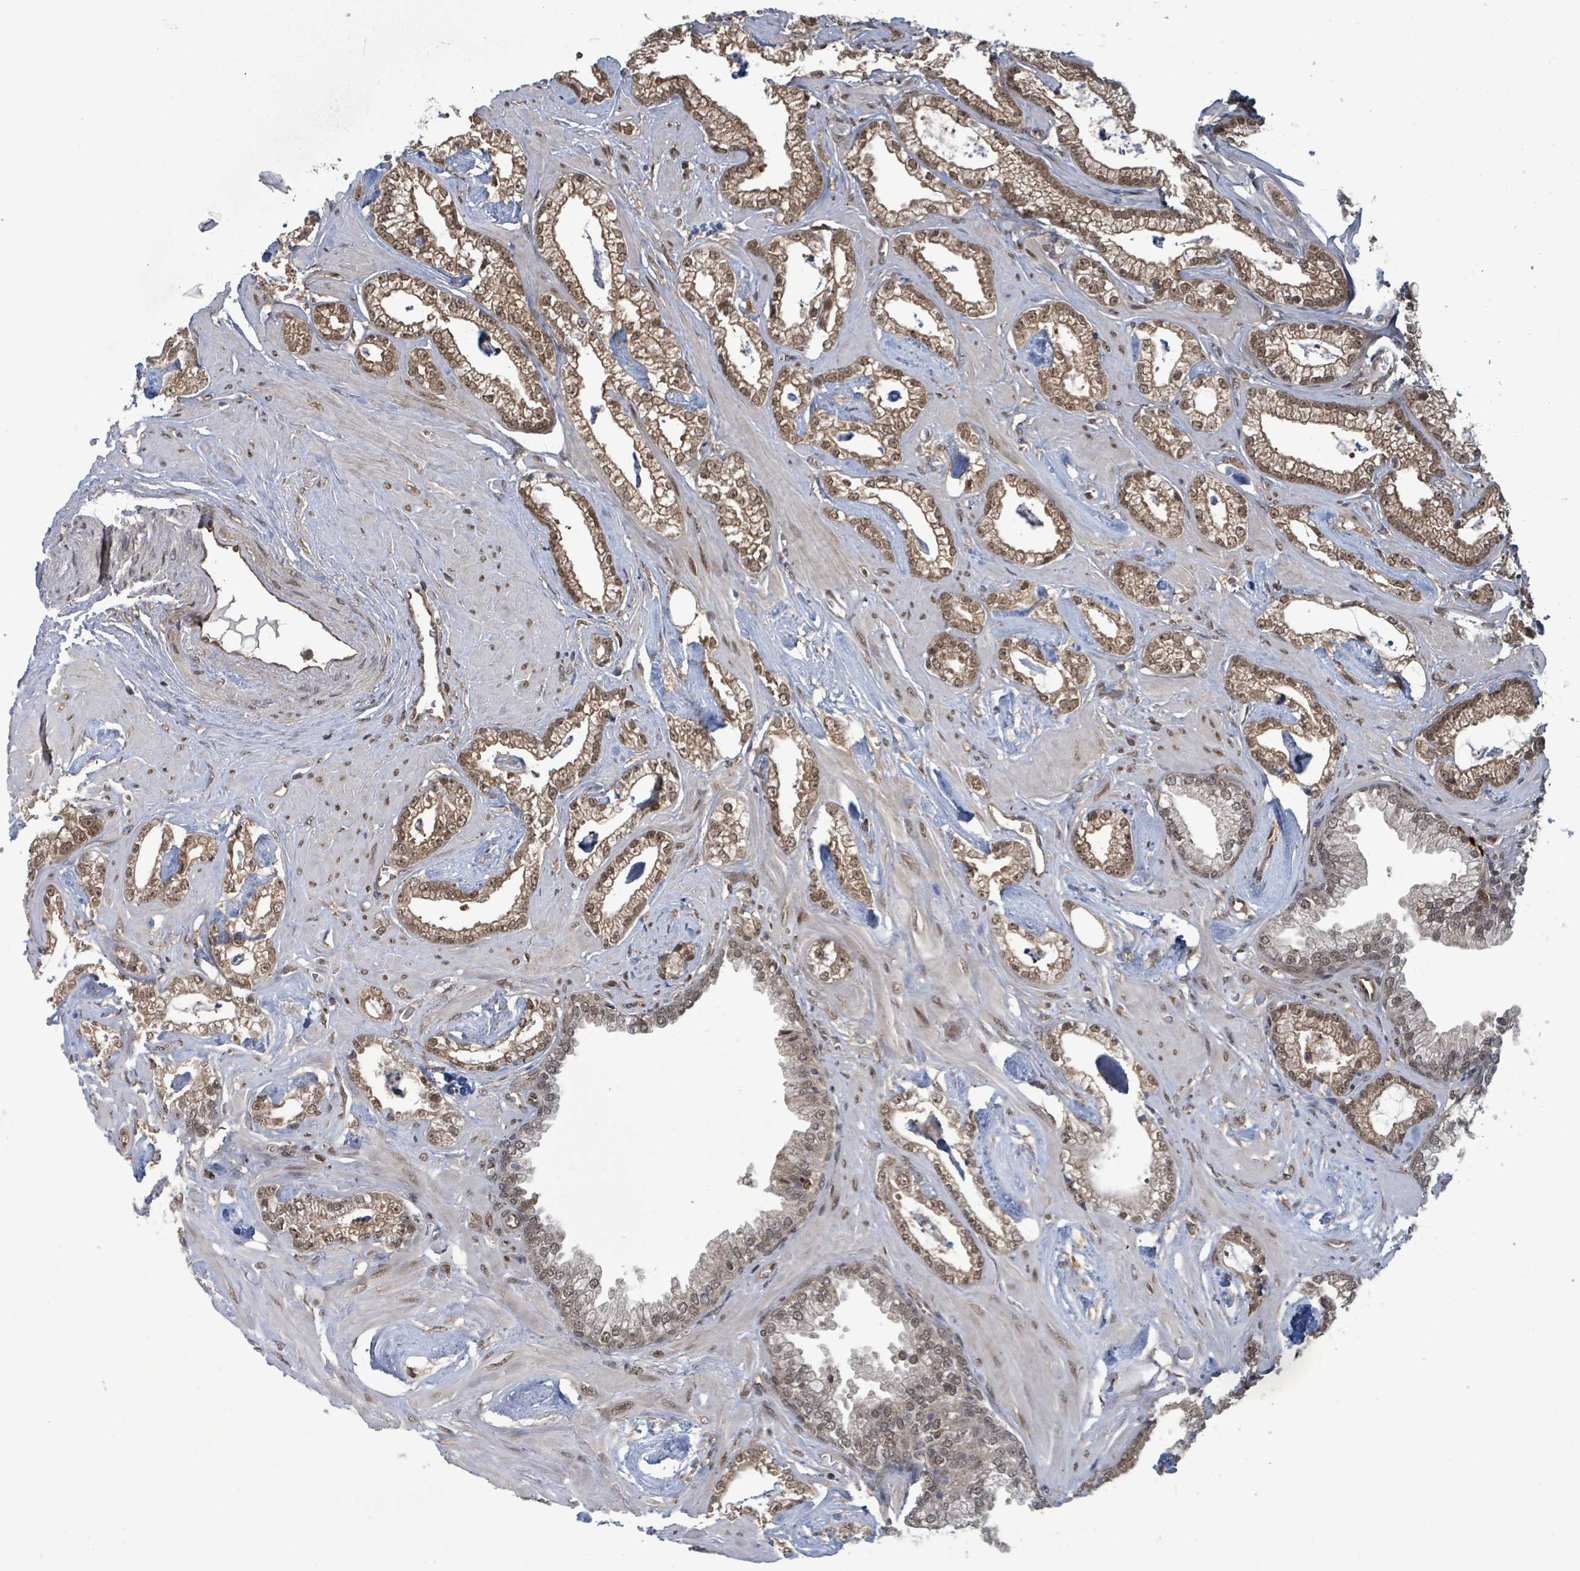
{"staining": {"intensity": "moderate", "quantity": "25%-75%", "location": "cytoplasmic/membranous,nuclear"}, "tissue": "prostate cancer", "cell_type": "Tumor cells", "image_type": "cancer", "snomed": [{"axis": "morphology", "description": "Adenocarcinoma, Low grade"}, {"axis": "topography", "description": "Prostate"}], "caption": "This histopathology image reveals immunohistochemistry staining of prostate adenocarcinoma (low-grade), with medium moderate cytoplasmic/membranous and nuclear staining in about 25%-75% of tumor cells.", "gene": "KLC1", "patient": {"sex": "male", "age": 60}}